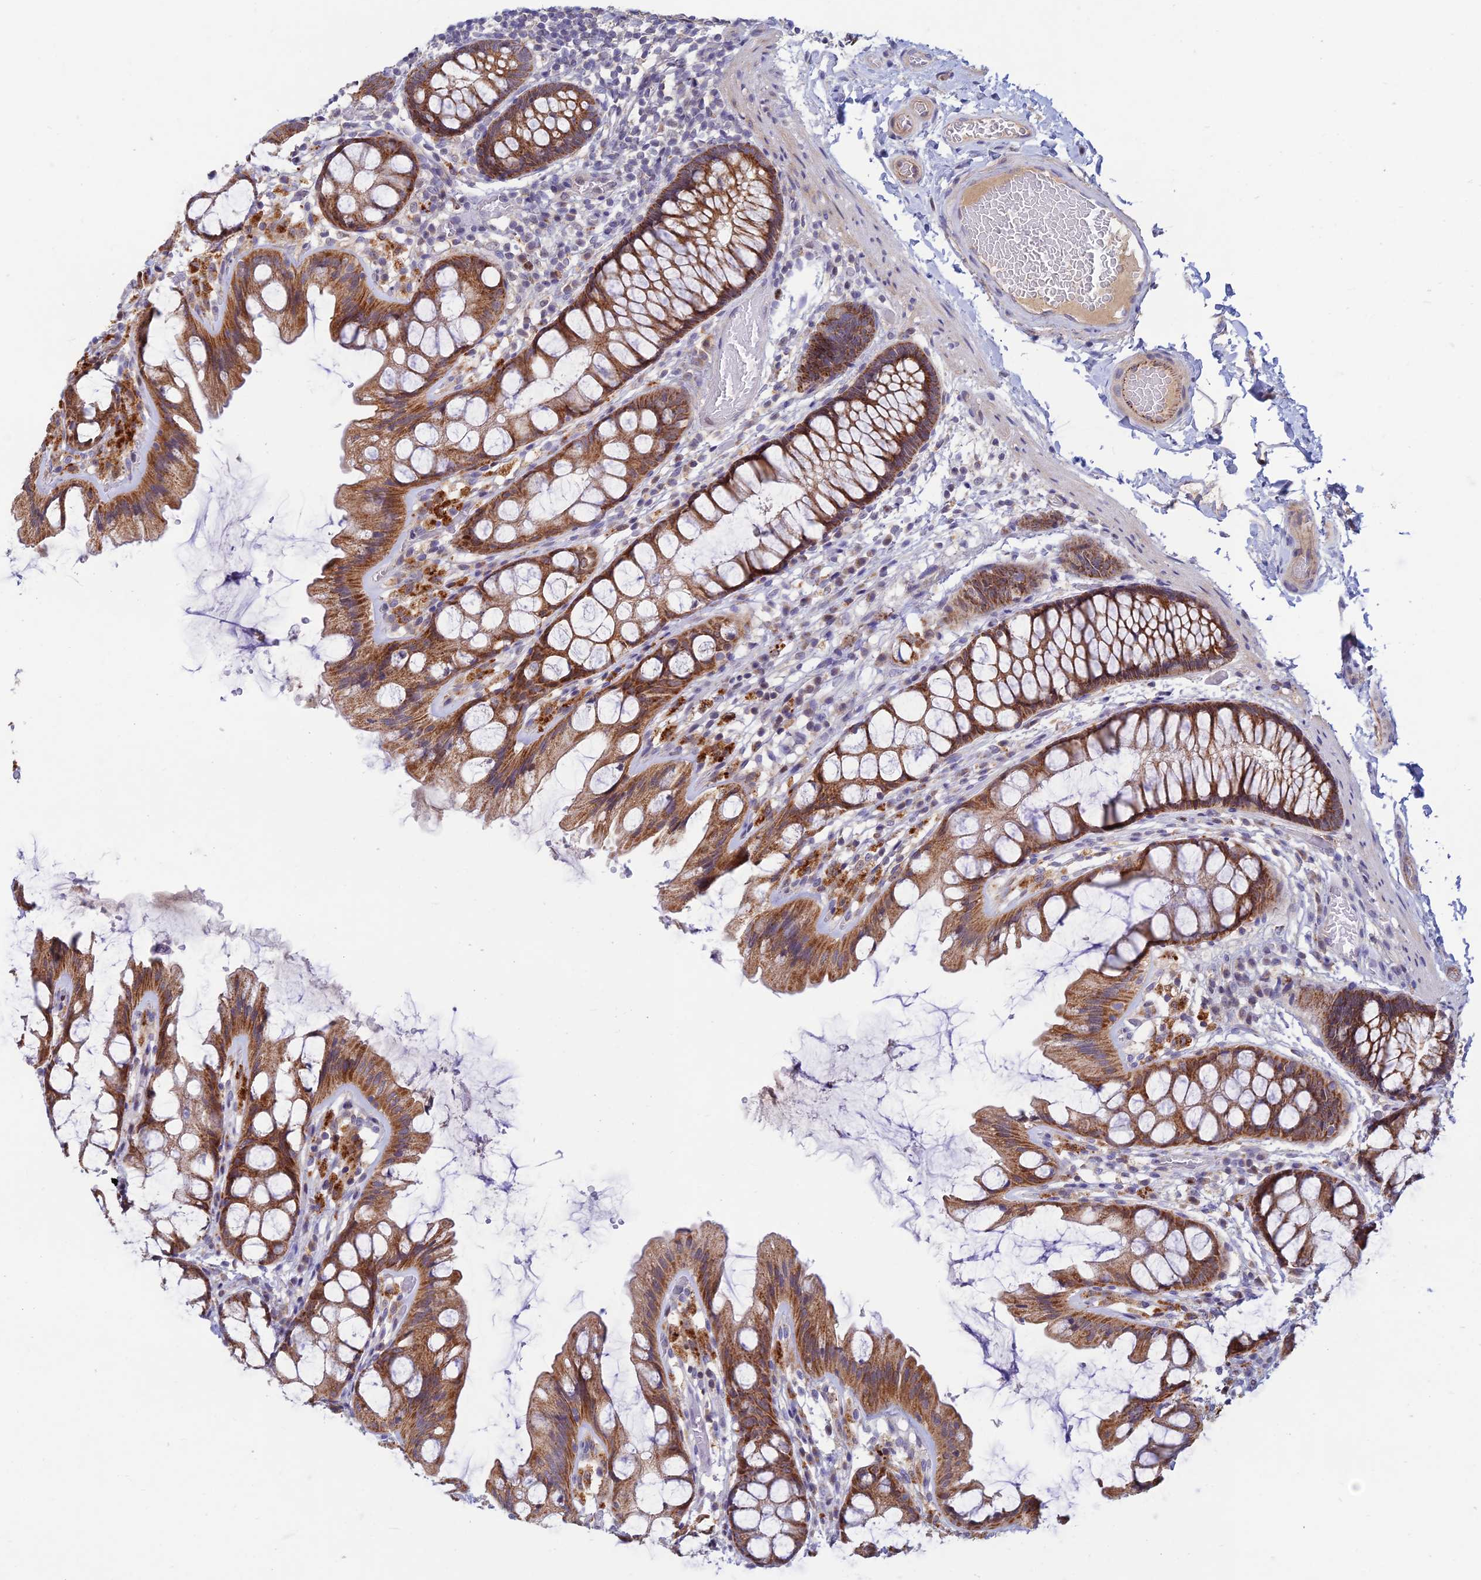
{"staining": {"intensity": "weak", "quantity": ">75%", "location": "cytoplasmic/membranous"}, "tissue": "colon", "cell_type": "Endothelial cells", "image_type": "normal", "snomed": [{"axis": "morphology", "description": "Normal tissue, NOS"}, {"axis": "topography", "description": "Colon"}], "caption": "Protein expression analysis of normal colon demonstrates weak cytoplasmic/membranous expression in about >75% of endothelial cells. The staining is performed using DAB brown chromogen to label protein expression. The nuclei are counter-stained blue using hematoxylin.", "gene": "FASTKD5", "patient": {"sex": "male", "age": 47}}